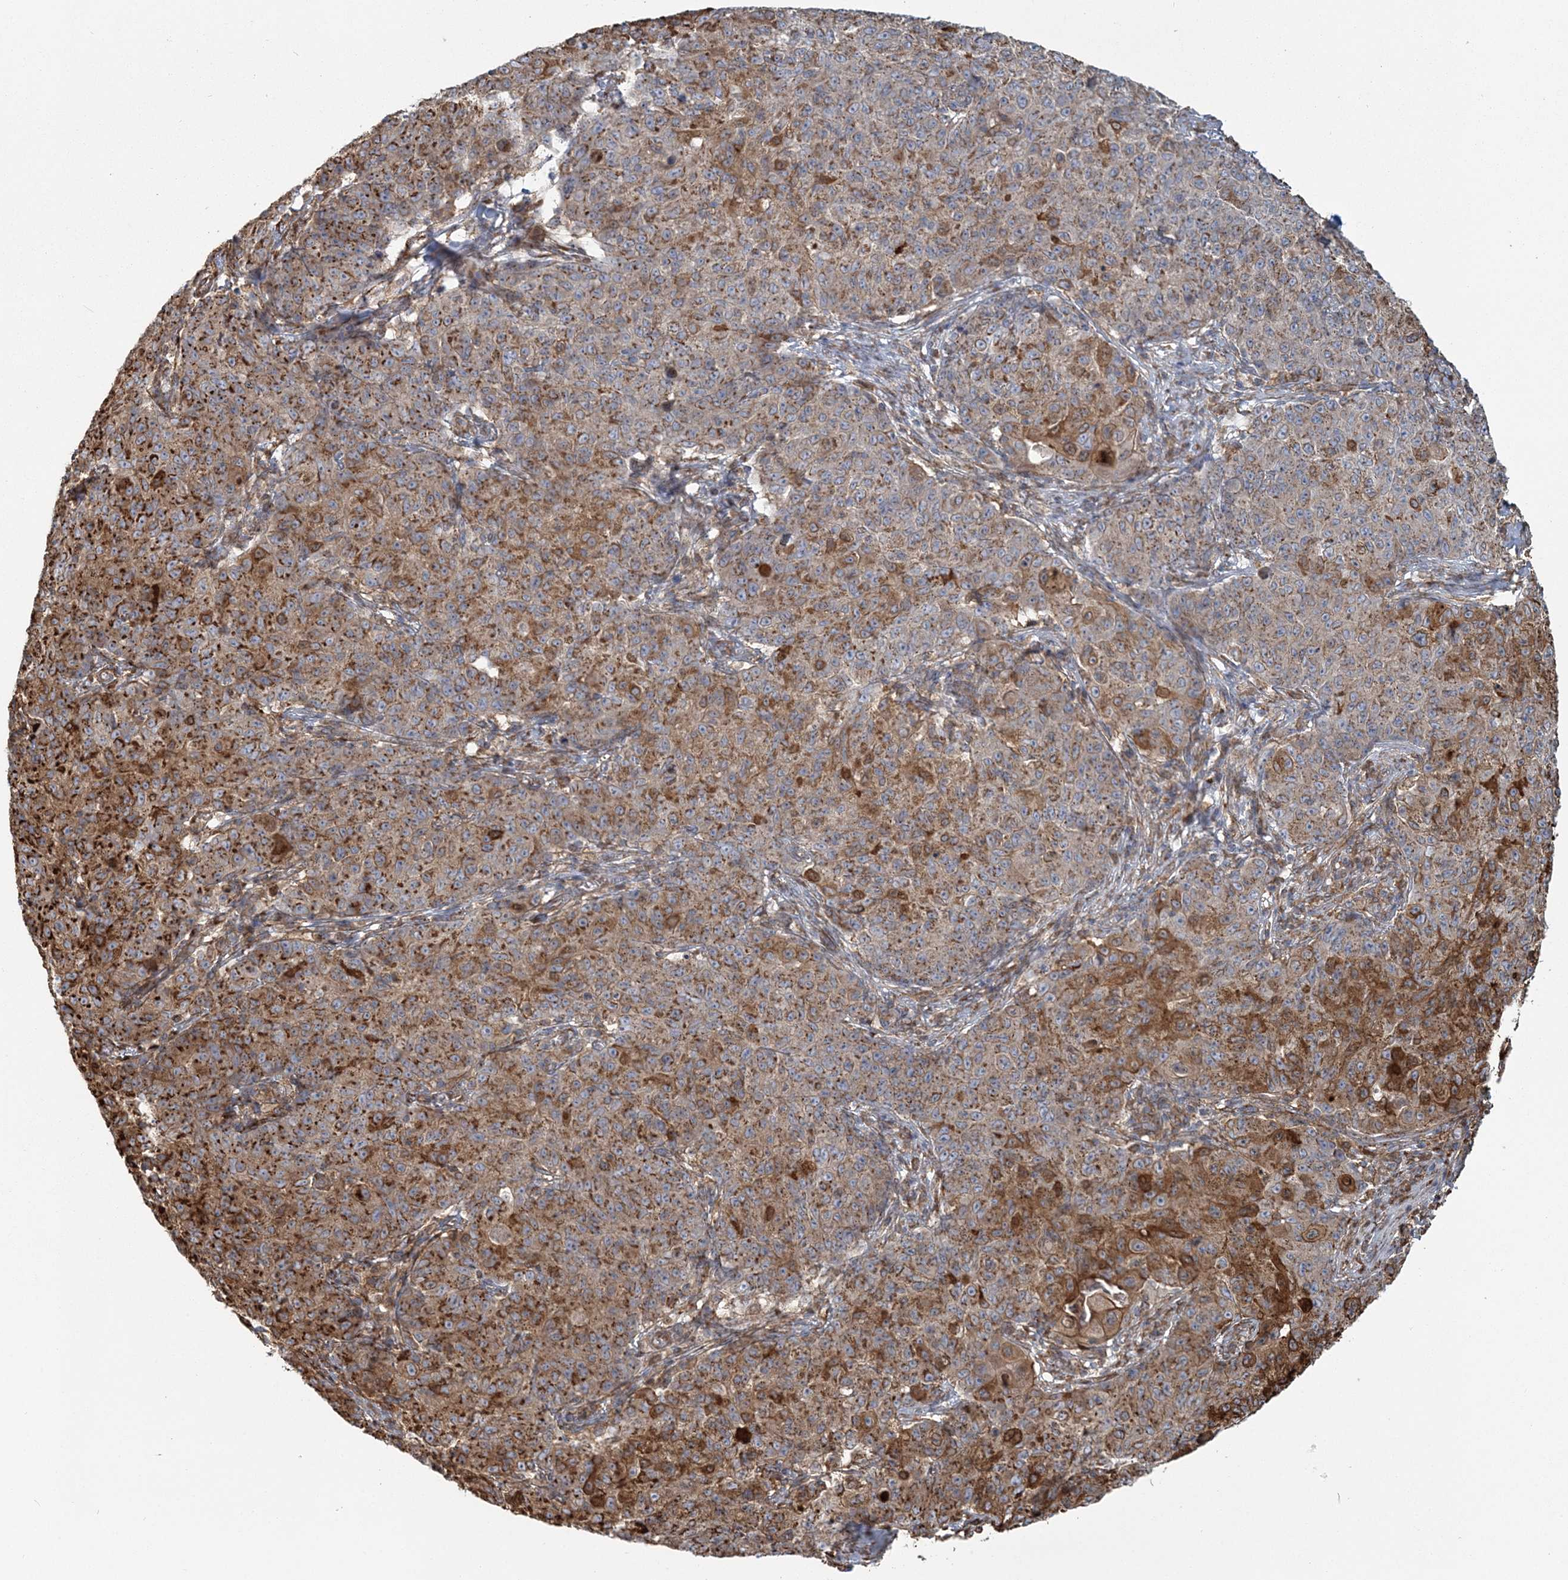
{"staining": {"intensity": "moderate", "quantity": ">75%", "location": "cytoplasmic/membranous"}, "tissue": "ovarian cancer", "cell_type": "Tumor cells", "image_type": "cancer", "snomed": [{"axis": "morphology", "description": "Carcinoma, endometroid"}, {"axis": "topography", "description": "Ovary"}], "caption": "A high-resolution image shows immunohistochemistry staining of ovarian endometroid carcinoma, which reveals moderate cytoplasmic/membranous expression in about >75% of tumor cells. Using DAB (brown) and hematoxylin (blue) stains, captured at high magnification using brightfield microscopy.", "gene": "TRAF3IP2", "patient": {"sex": "female", "age": 42}}